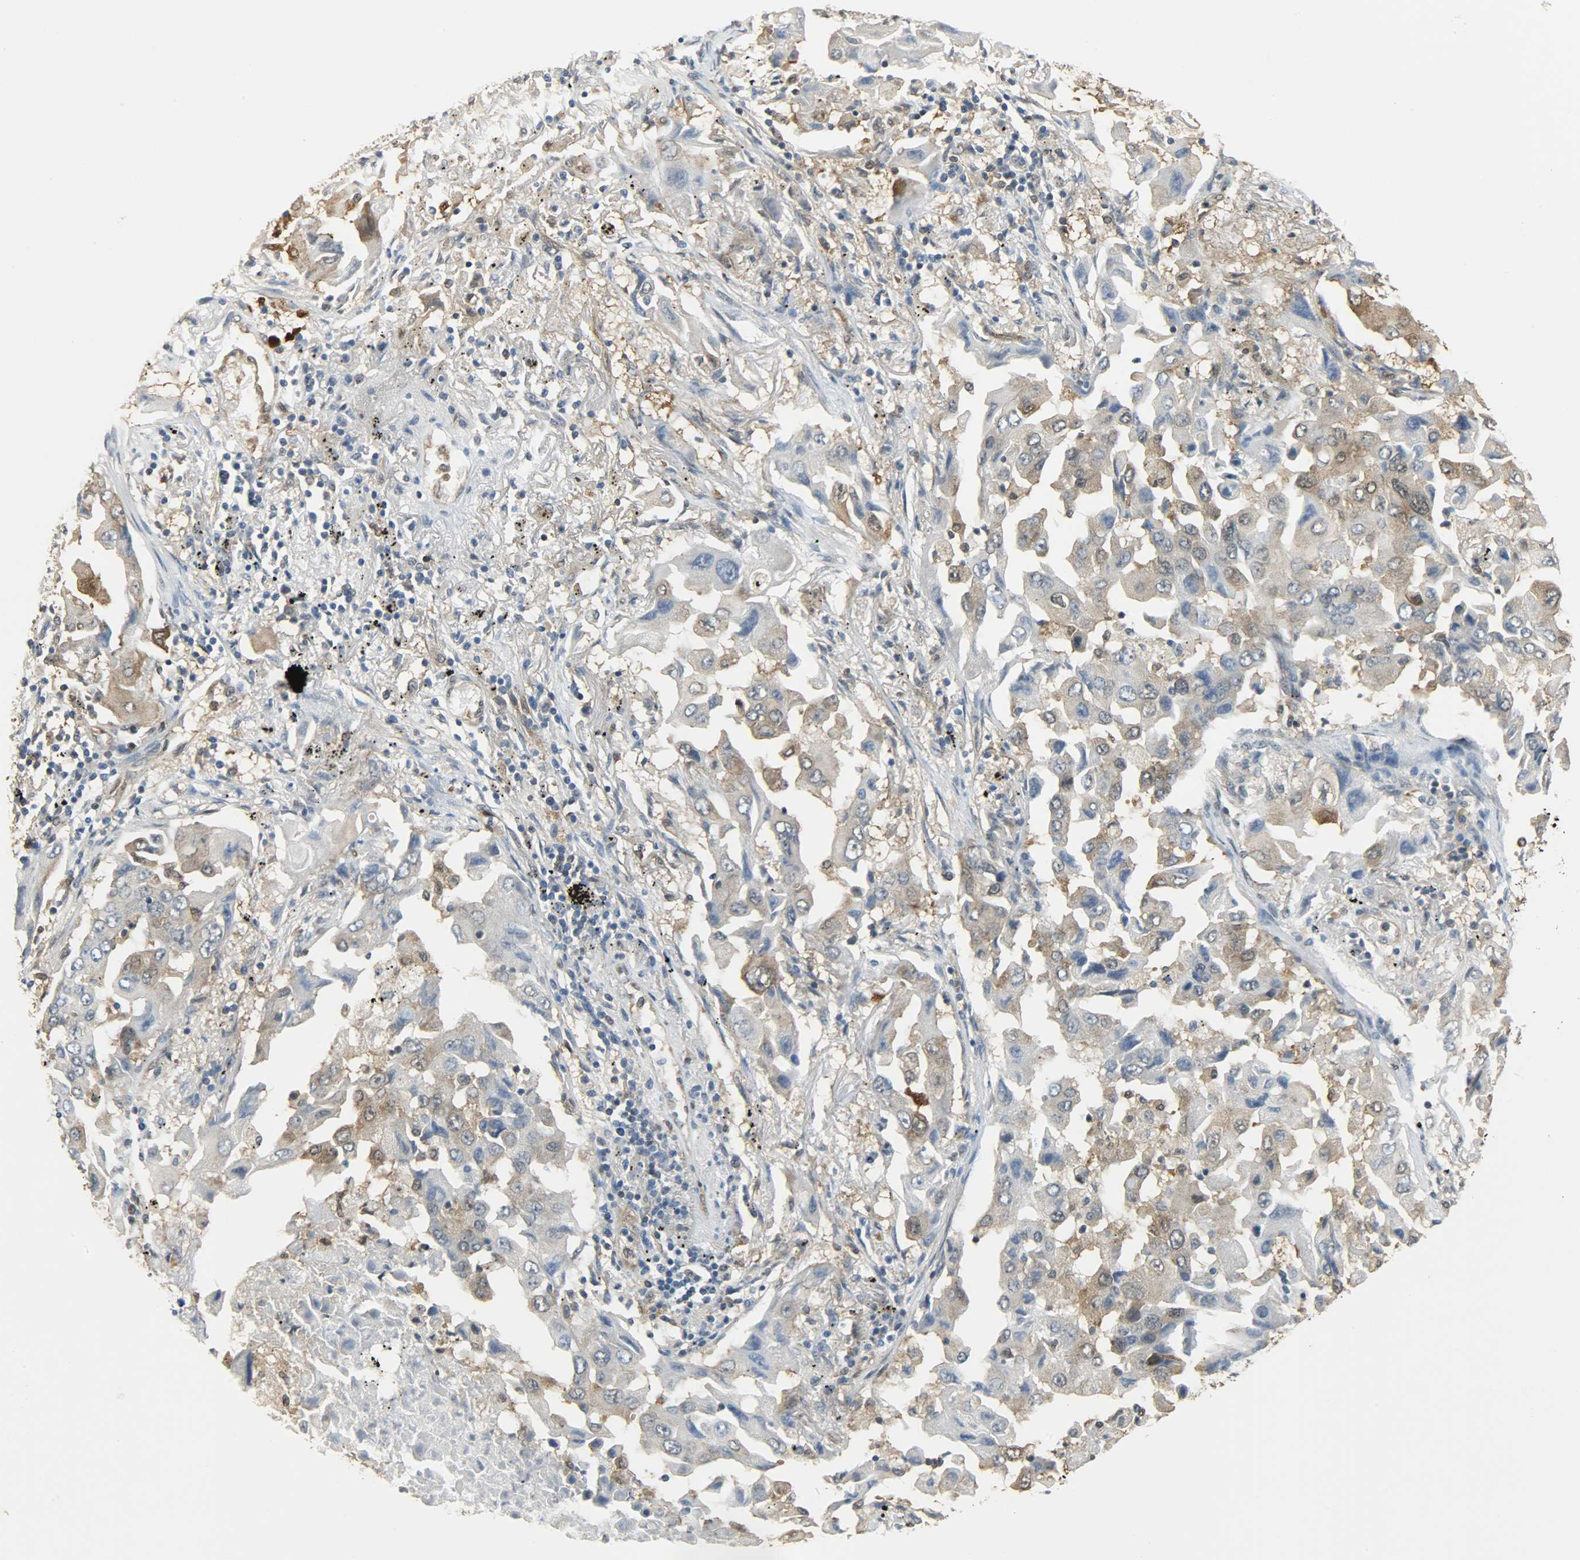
{"staining": {"intensity": "moderate", "quantity": ">75%", "location": "cytoplasmic/membranous,nuclear"}, "tissue": "lung cancer", "cell_type": "Tumor cells", "image_type": "cancer", "snomed": [{"axis": "morphology", "description": "Adenocarcinoma, NOS"}, {"axis": "topography", "description": "Lung"}], "caption": "Immunohistochemistry of lung cancer exhibits medium levels of moderate cytoplasmic/membranous and nuclear expression in approximately >75% of tumor cells.", "gene": "EIF4EBP1", "patient": {"sex": "female", "age": 65}}